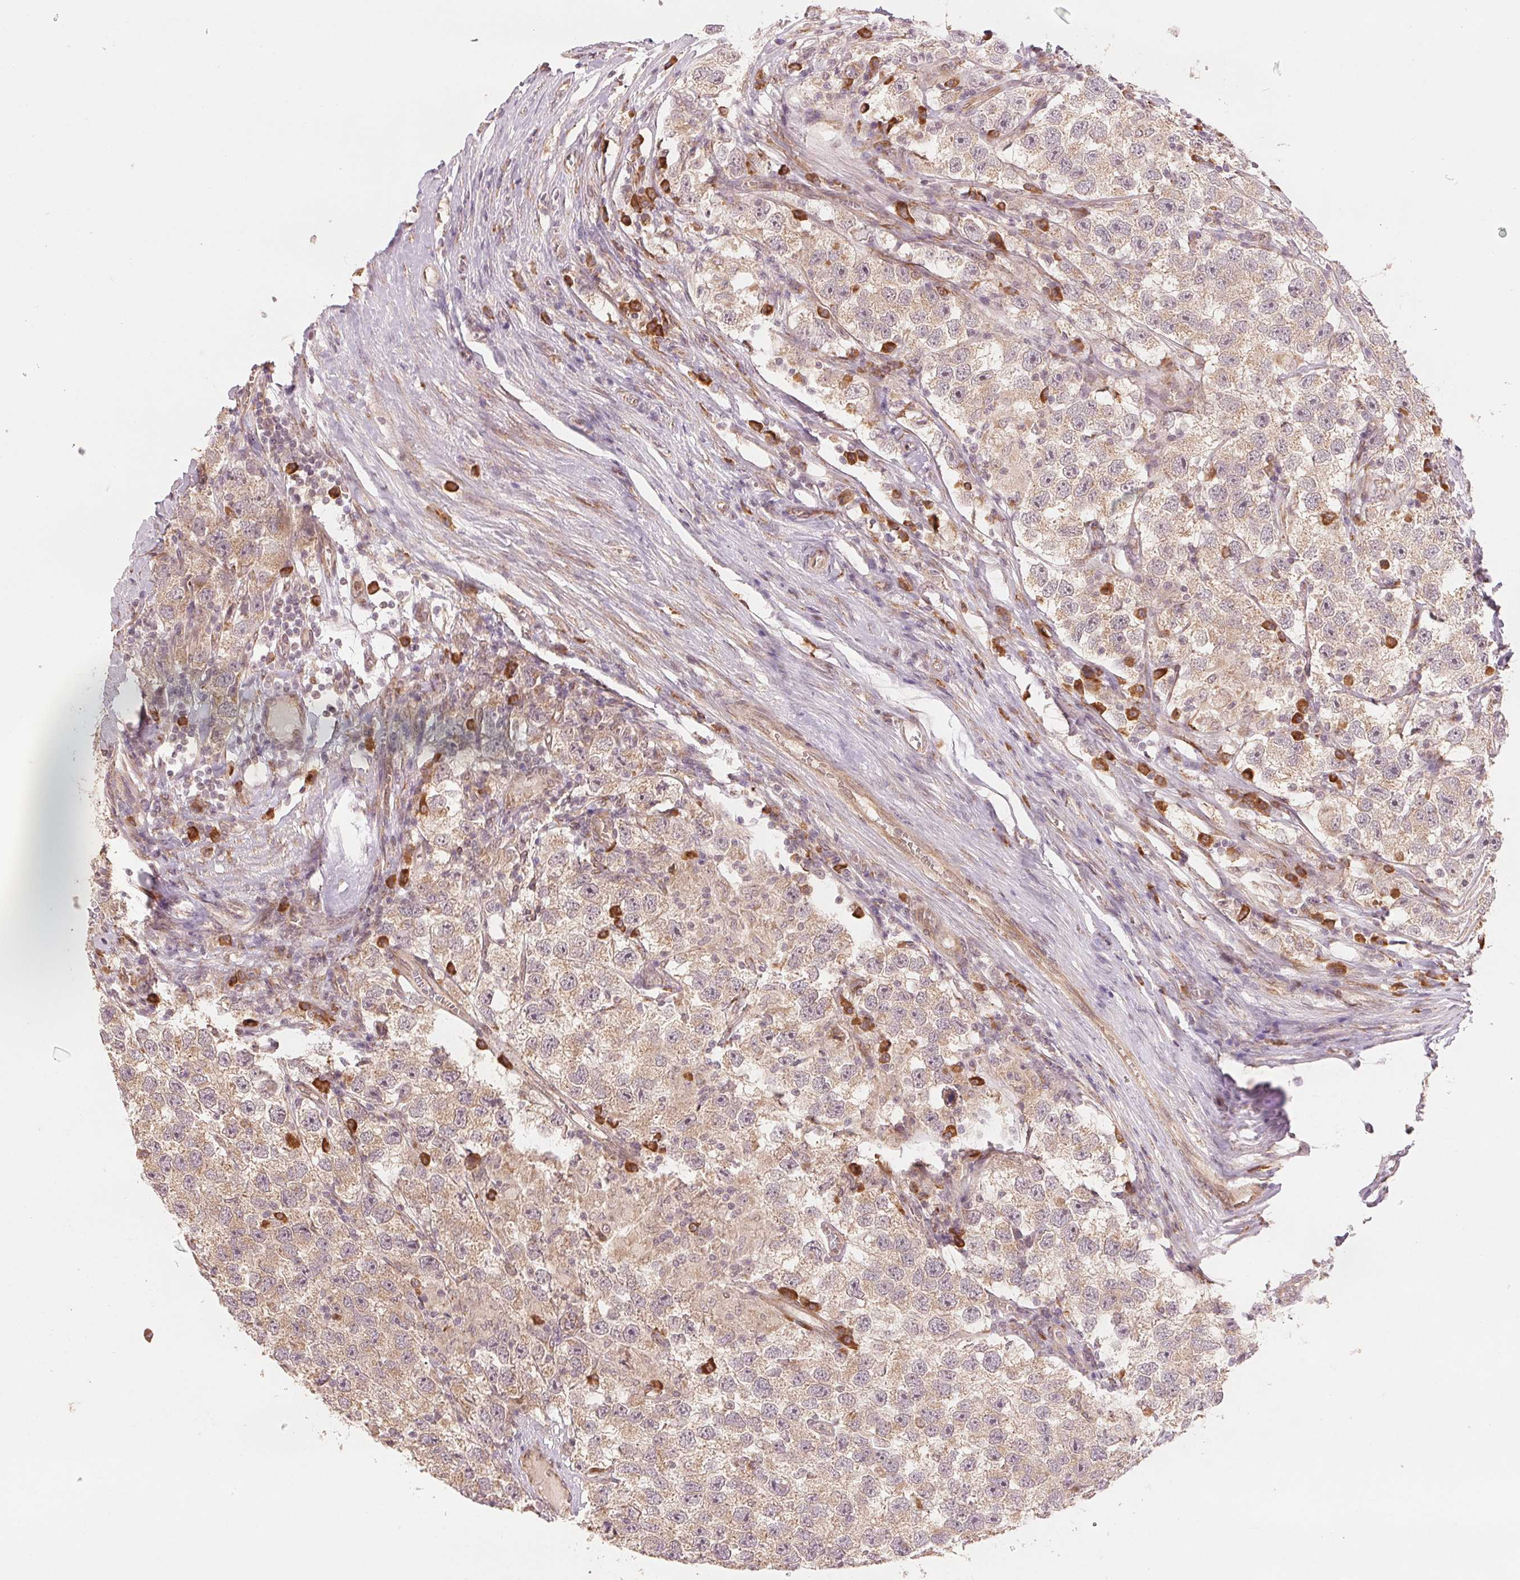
{"staining": {"intensity": "weak", "quantity": ">75%", "location": "cytoplasmic/membranous"}, "tissue": "testis cancer", "cell_type": "Tumor cells", "image_type": "cancer", "snomed": [{"axis": "morphology", "description": "Seminoma, NOS"}, {"axis": "topography", "description": "Testis"}], "caption": "Immunohistochemical staining of human seminoma (testis) demonstrates low levels of weak cytoplasmic/membranous staining in about >75% of tumor cells.", "gene": "SLC20A1", "patient": {"sex": "male", "age": 26}}